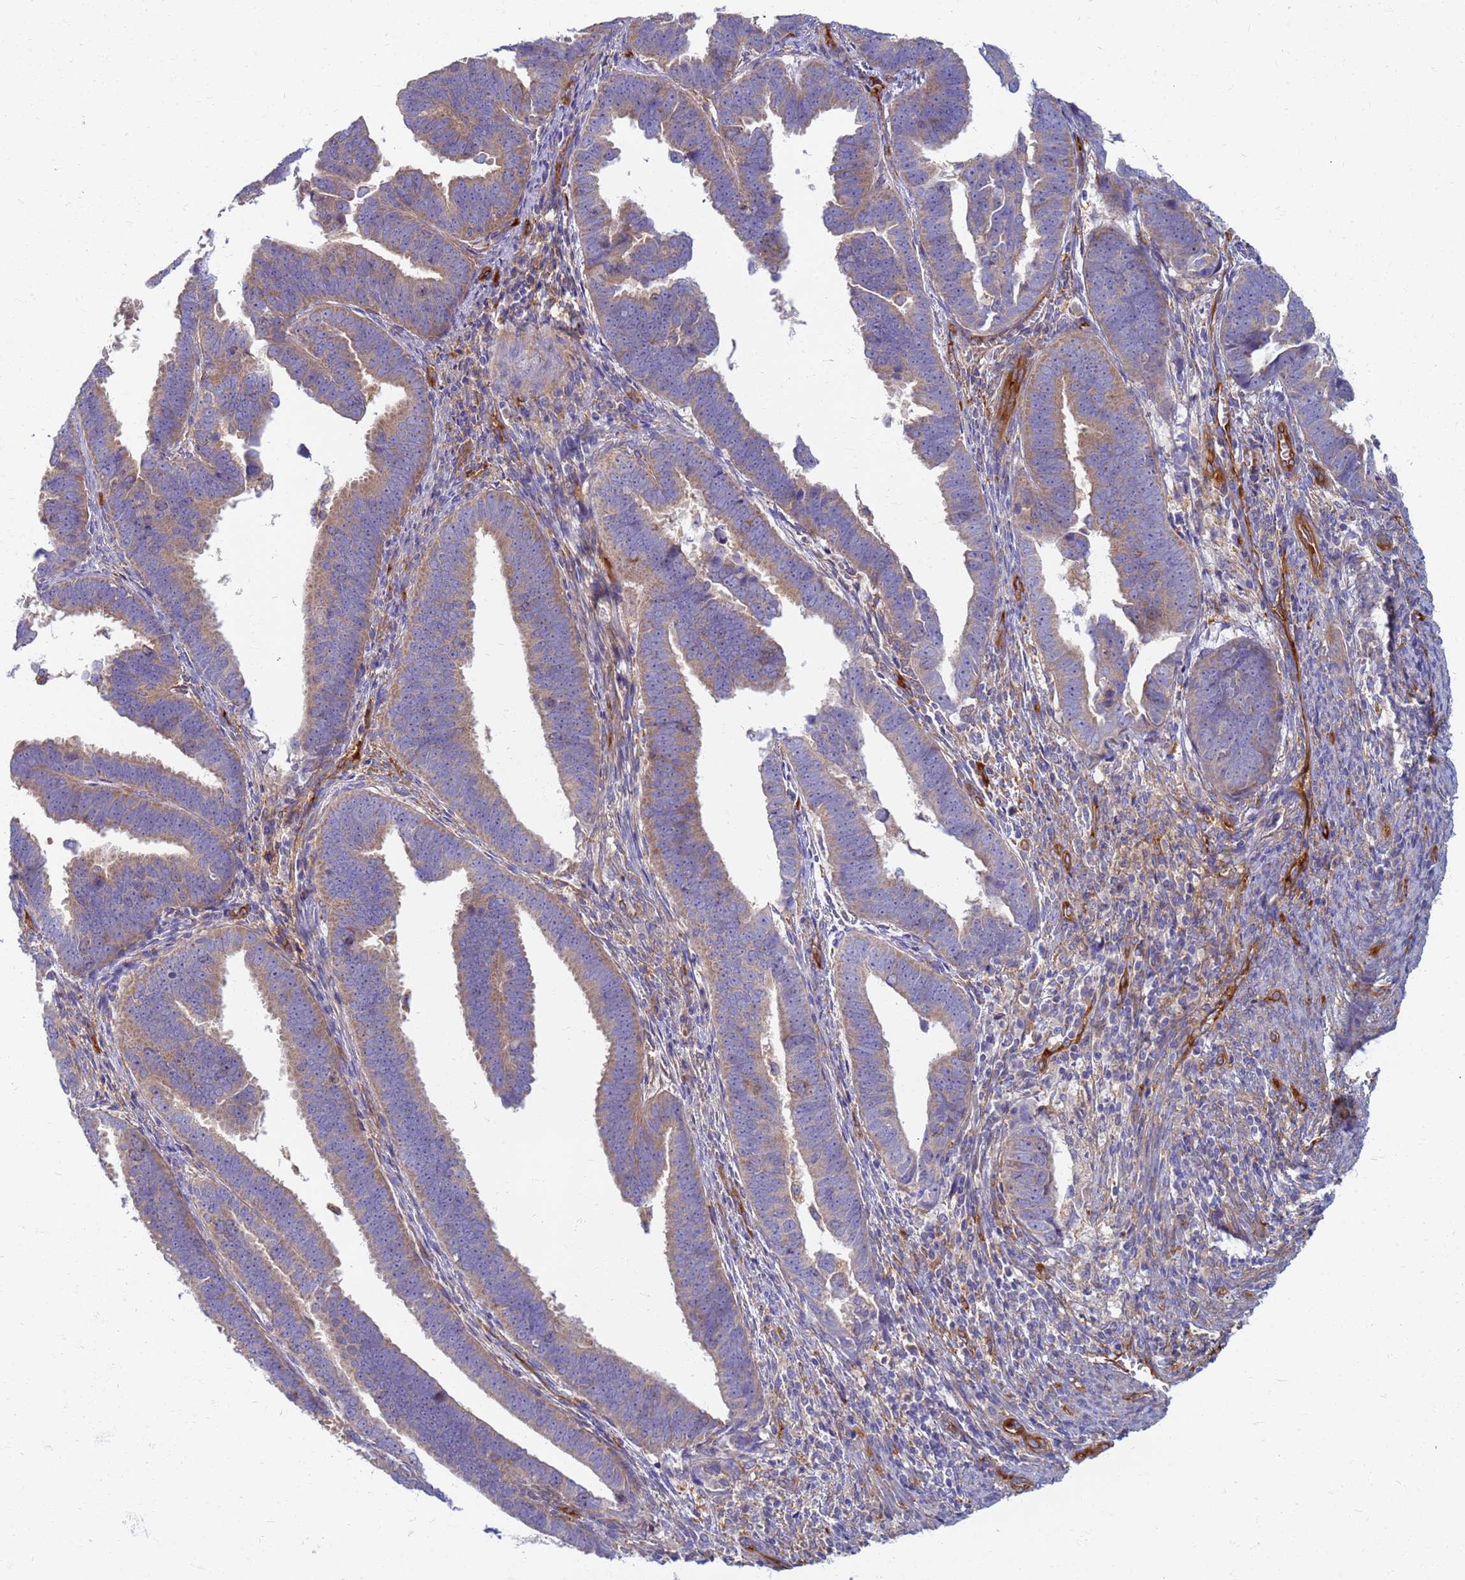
{"staining": {"intensity": "weak", "quantity": ">75%", "location": "cytoplasmic/membranous"}, "tissue": "endometrial cancer", "cell_type": "Tumor cells", "image_type": "cancer", "snomed": [{"axis": "morphology", "description": "Adenocarcinoma, NOS"}, {"axis": "topography", "description": "Endometrium"}], "caption": "The micrograph shows staining of endometrial adenocarcinoma, revealing weak cytoplasmic/membranous protein staining (brown color) within tumor cells.", "gene": "EEA1", "patient": {"sex": "female", "age": 75}}